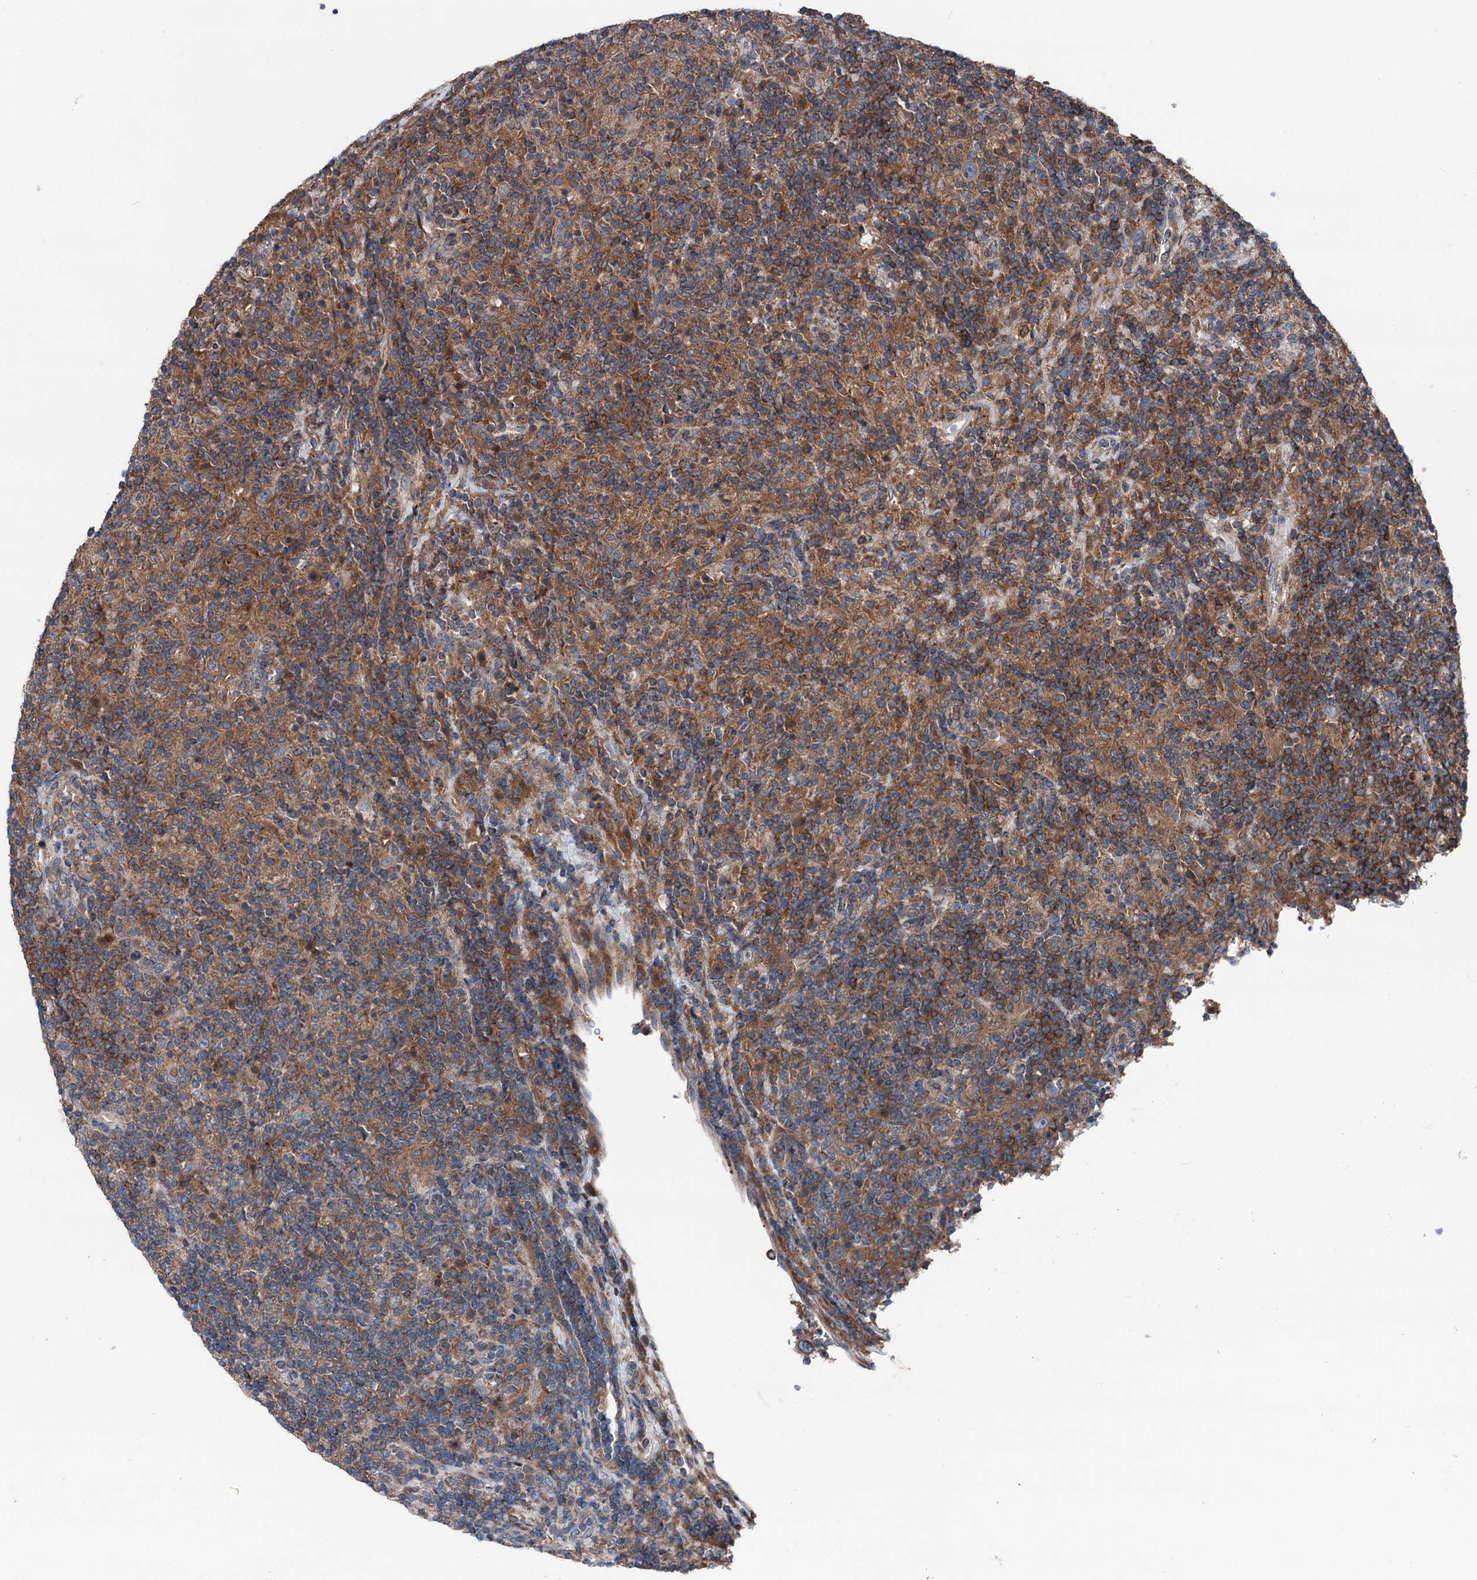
{"staining": {"intensity": "weak", "quantity": "25%-75%", "location": "cytoplasmic/membranous"}, "tissue": "lymphoma", "cell_type": "Tumor cells", "image_type": "cancer", "snomed": [{"axis": "morphology", "description": "Hodgkin's disease, NOS"}, {"axis": "topography", "description": "Lymph node"}], "caption": "A micrograph showing weak cytoplasmic/membranous staining in approximately 25%-75% of tumor cells in Hodgkin's disease, as visualized by brown immunohistochemical staining.", "gene": "RUFY1", "patient": {"sex": "male", "age": 70}}